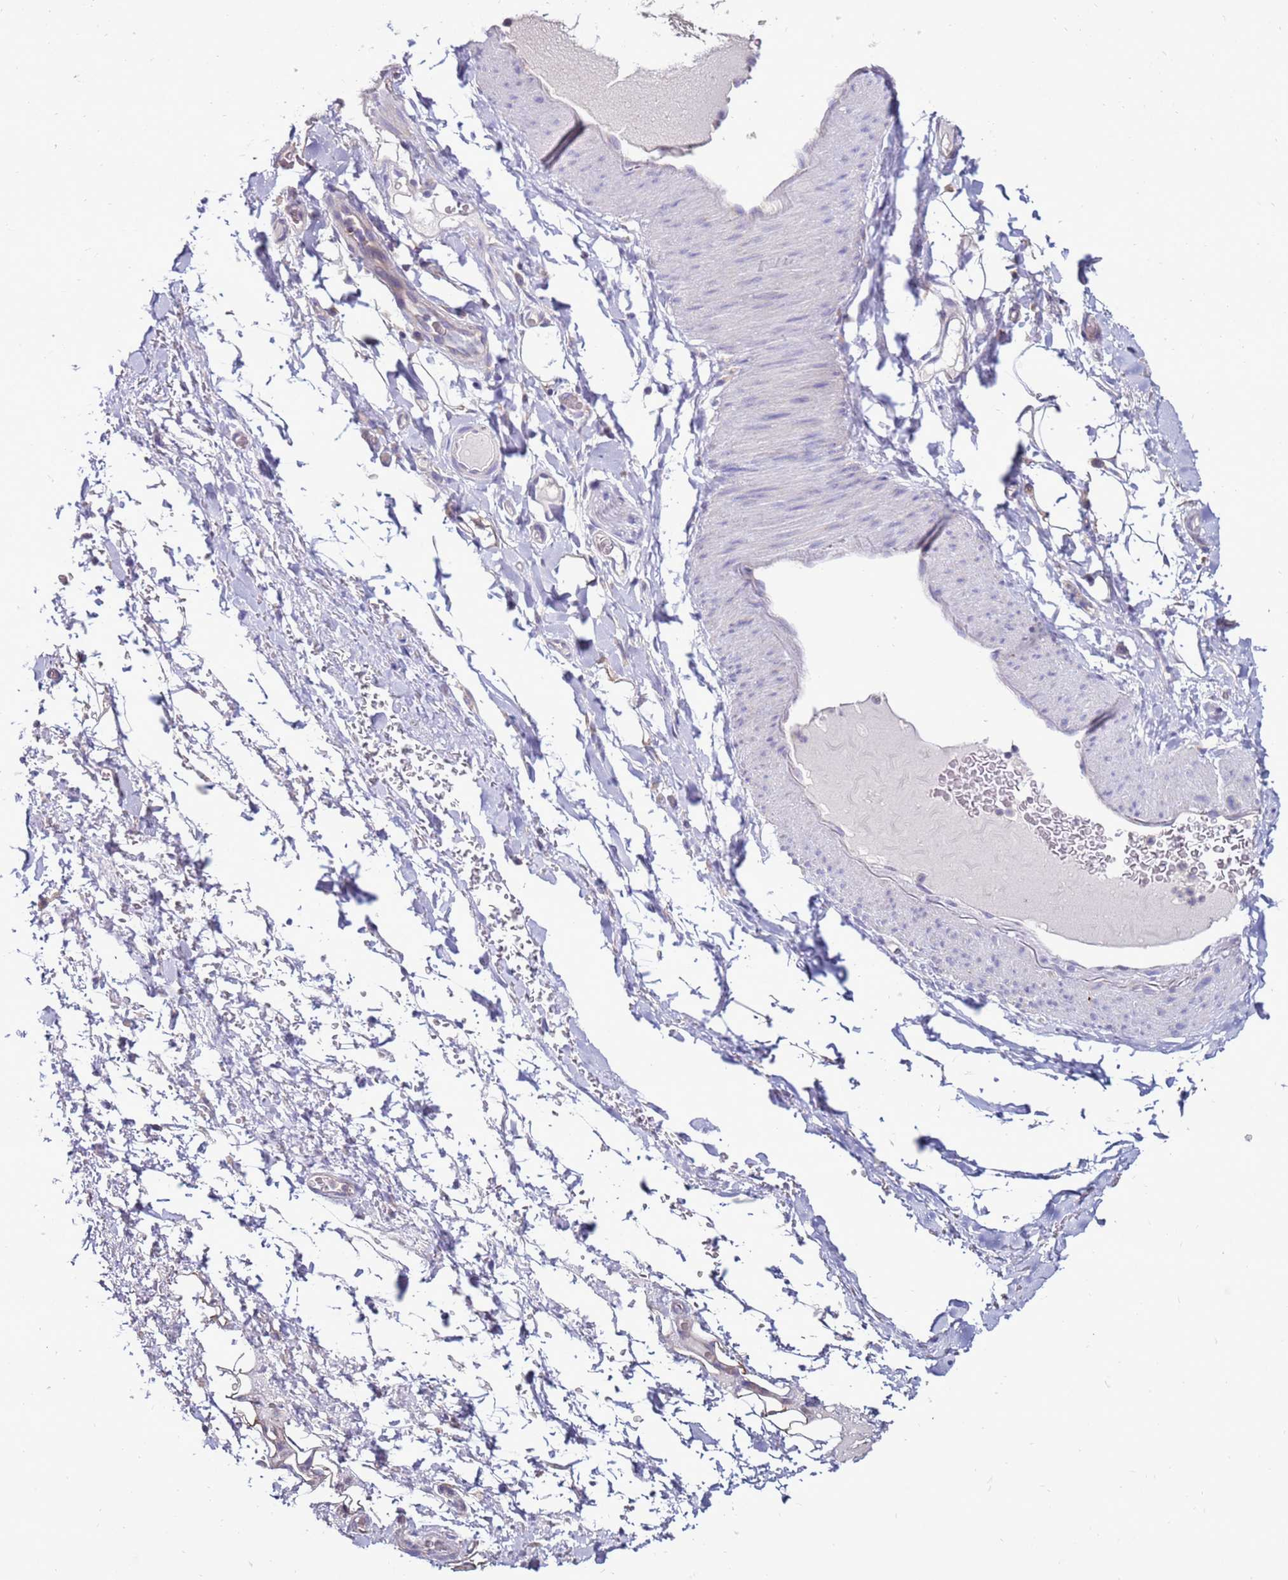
{"staining": {"intensity": "negative", "quantity": "none", "location": "none"}, "tissue": "adipose tissue", "cell_type": "Adipocytes", "image_type": "normal", "snomed": [{"axis": "morphology", "description": "Normal tissue, NOS"}, {"axis": "morphology", "description": "Adenocarcinoma, NOS"}, {"axis": "topography", "description": "Stomach, upper"}, {"axis": "topography", "description": "Peripheral nerve tissue"}], "caption": "Protein analysis of unremarkable adipose tissue reveals no significant positivity in adipocytes. (DAB immunohistochemistry with hematoxylin counter stain).", "gene": "TRAPPC4", "patient": {"sex": "male", "age": 62}}